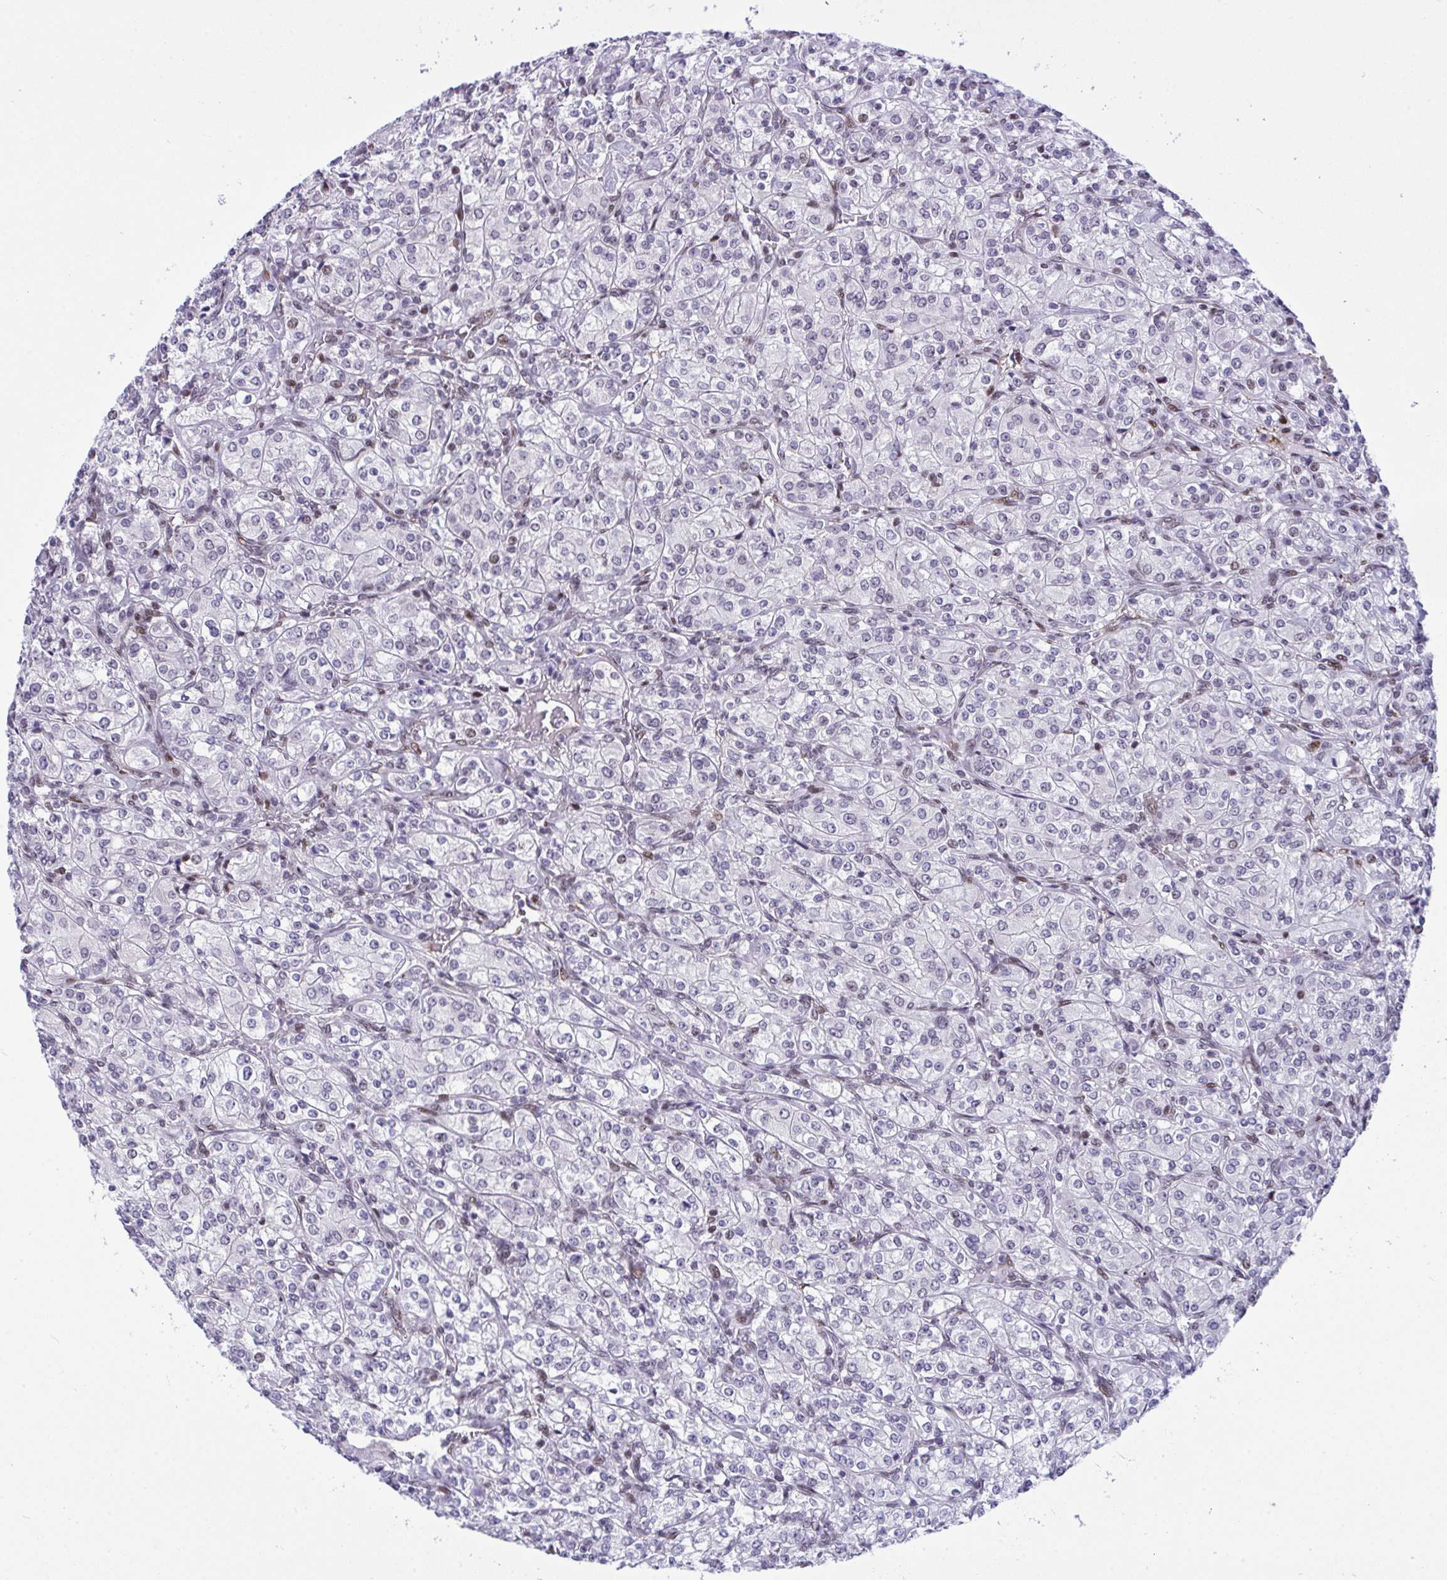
{"staining": {"intensity": "negative", "quantity": "none", "location": "none"}, "tissue": "renal cancer", "cell_type": "Tumor cells", "image_type": "cancer", "snomed": [{"axis": "morphology", "description": "Adenocarcinoma, NOS"}, {"axis": "topography", "description": "Kidney"}], "caption": "This photomicrograph is of renal cancer stained with immunohistochemistry (IHC) to label a protein in brown with the nuclei are counter-stained blue. There is no expression in tumor cells.", "gene": "ZFHX3", "patient": {"sex": "male", "age": 77}}